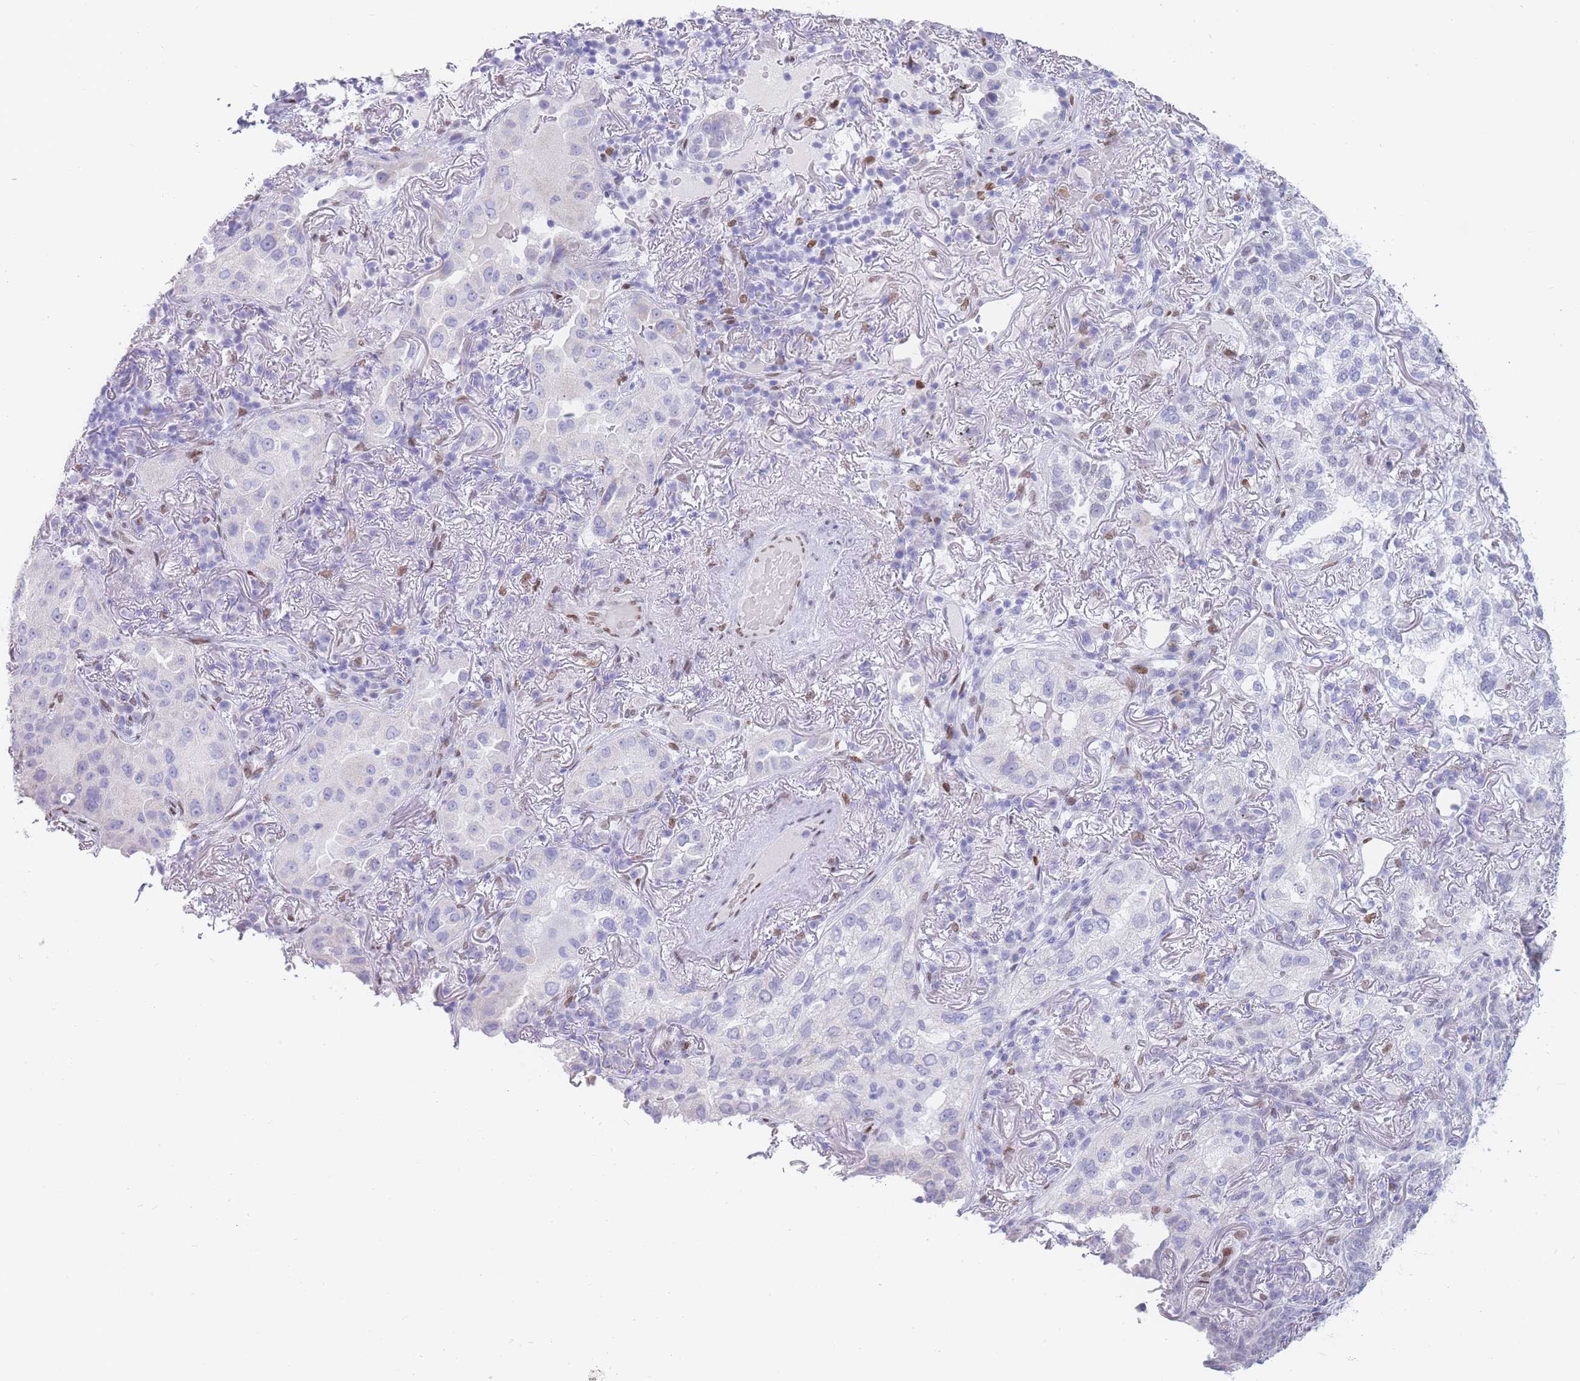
{"staining": {"intensity": "negative", "quantity": "none", "location": "none"}, "tissue": "lung cancer", "cell_type": "Tumor cells", "image_type": "cancer", "snomed": [{"axis": "morphology", "description": "Adenocarcinoma, NOS"}, {"axis": "topography", "description": "Lung"}], "caption": "Tumor cells are negative for brown protein staining in lung cancer. (Brightfield microscopy of DAB IHC at high magnification).", "gene": "PSMB5", "patient": {"sex": "female", "age": 69}}